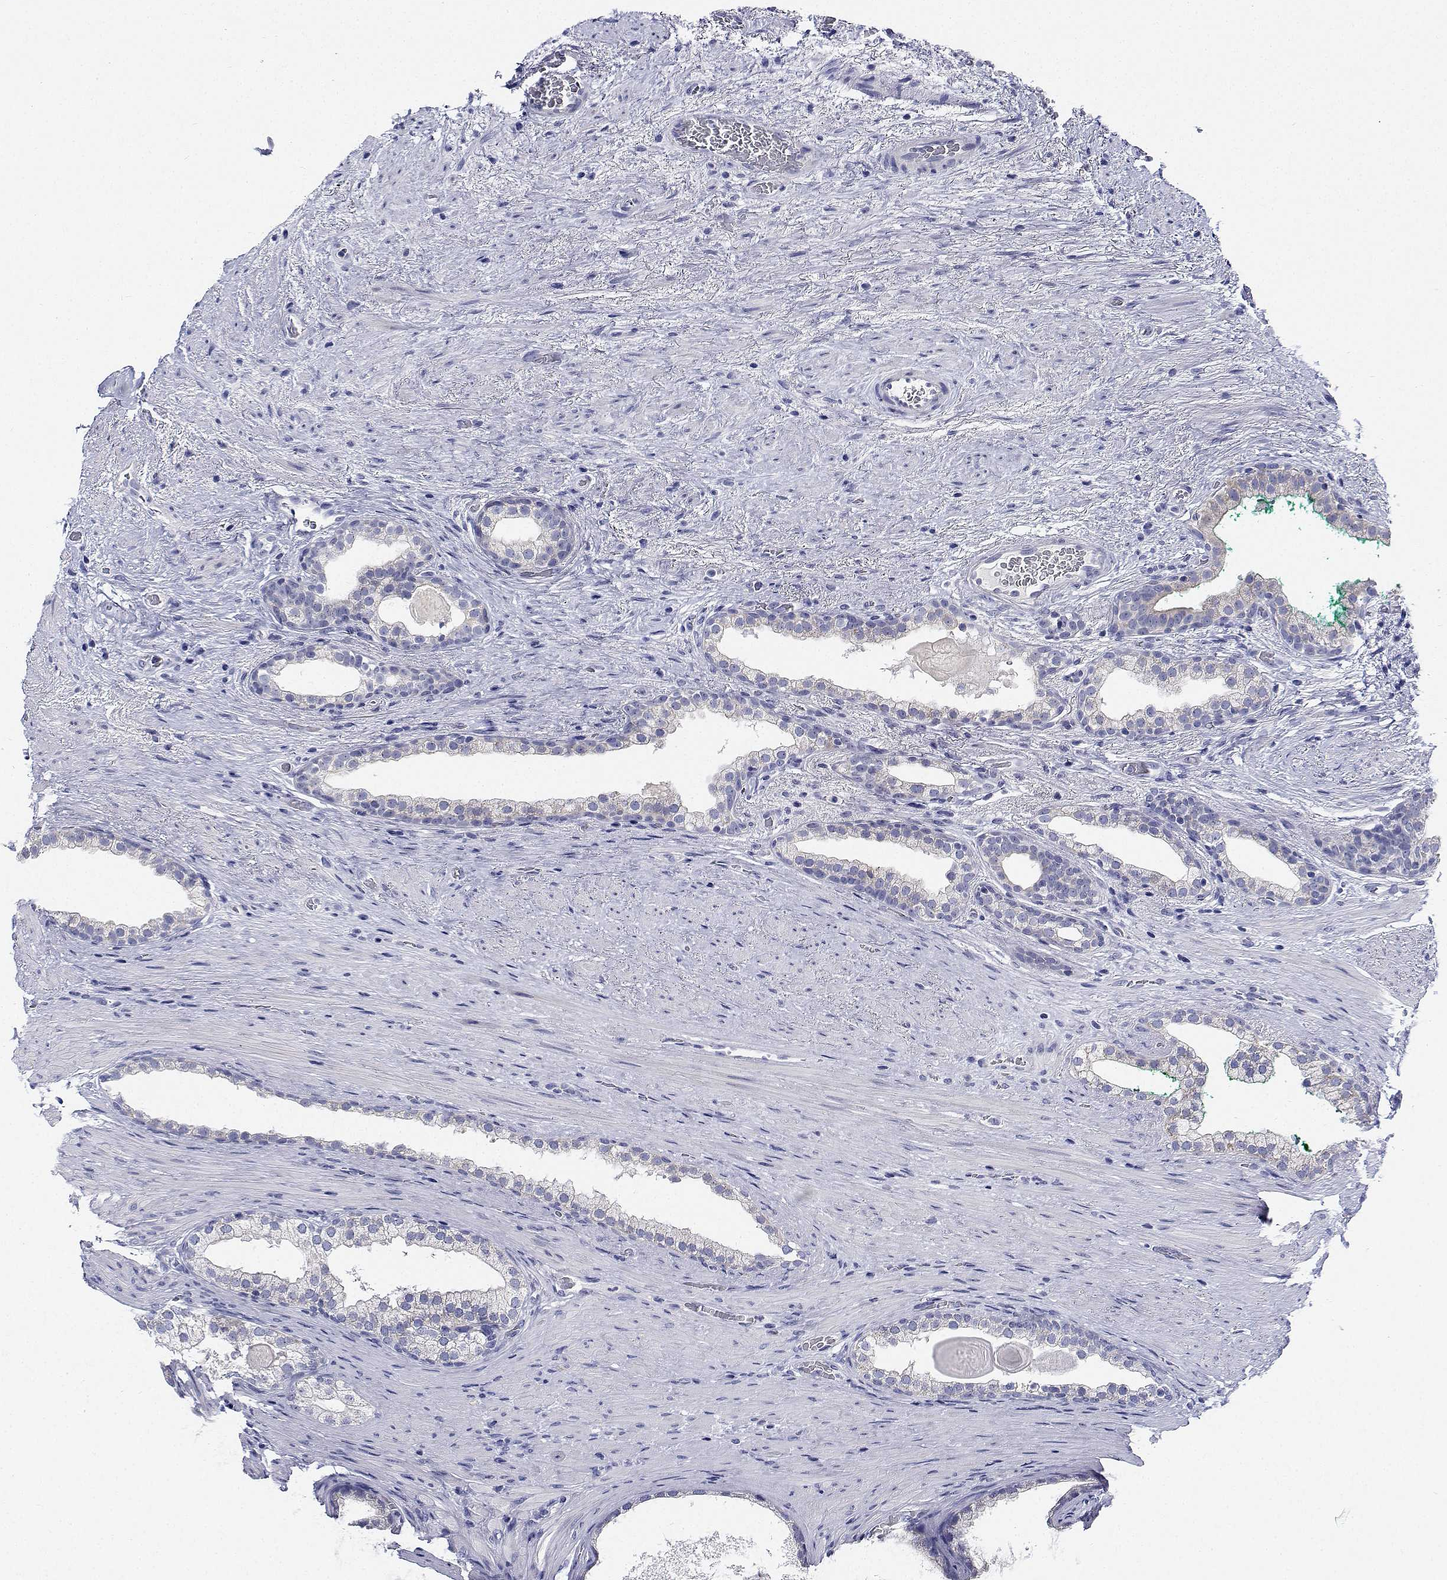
{"staining": {"intensity": "negative", "quantity": "none", "location": "none"}, "tissue": "prostate cancer", "cell_type": "Tumor cells", "image_type": "cancer", "snomed": [{"axis": "morphology", "description": "Adenocarcinoma, High grade"}, {"axis": "topography", "description": "Prostate"}], "caption": "Immunohistochemical staining of human prostate adenocarcinoma (high-grade) displays no significant staining in tumor cells. (Stains: DAB (3,3'-diaminobenzidine) IHC with hematoxylin counter stain, Microscopy: brightfield microscopy at high magnification).", "gene": "CDHR3", "patient": {"sex": "male", "age": 65}}